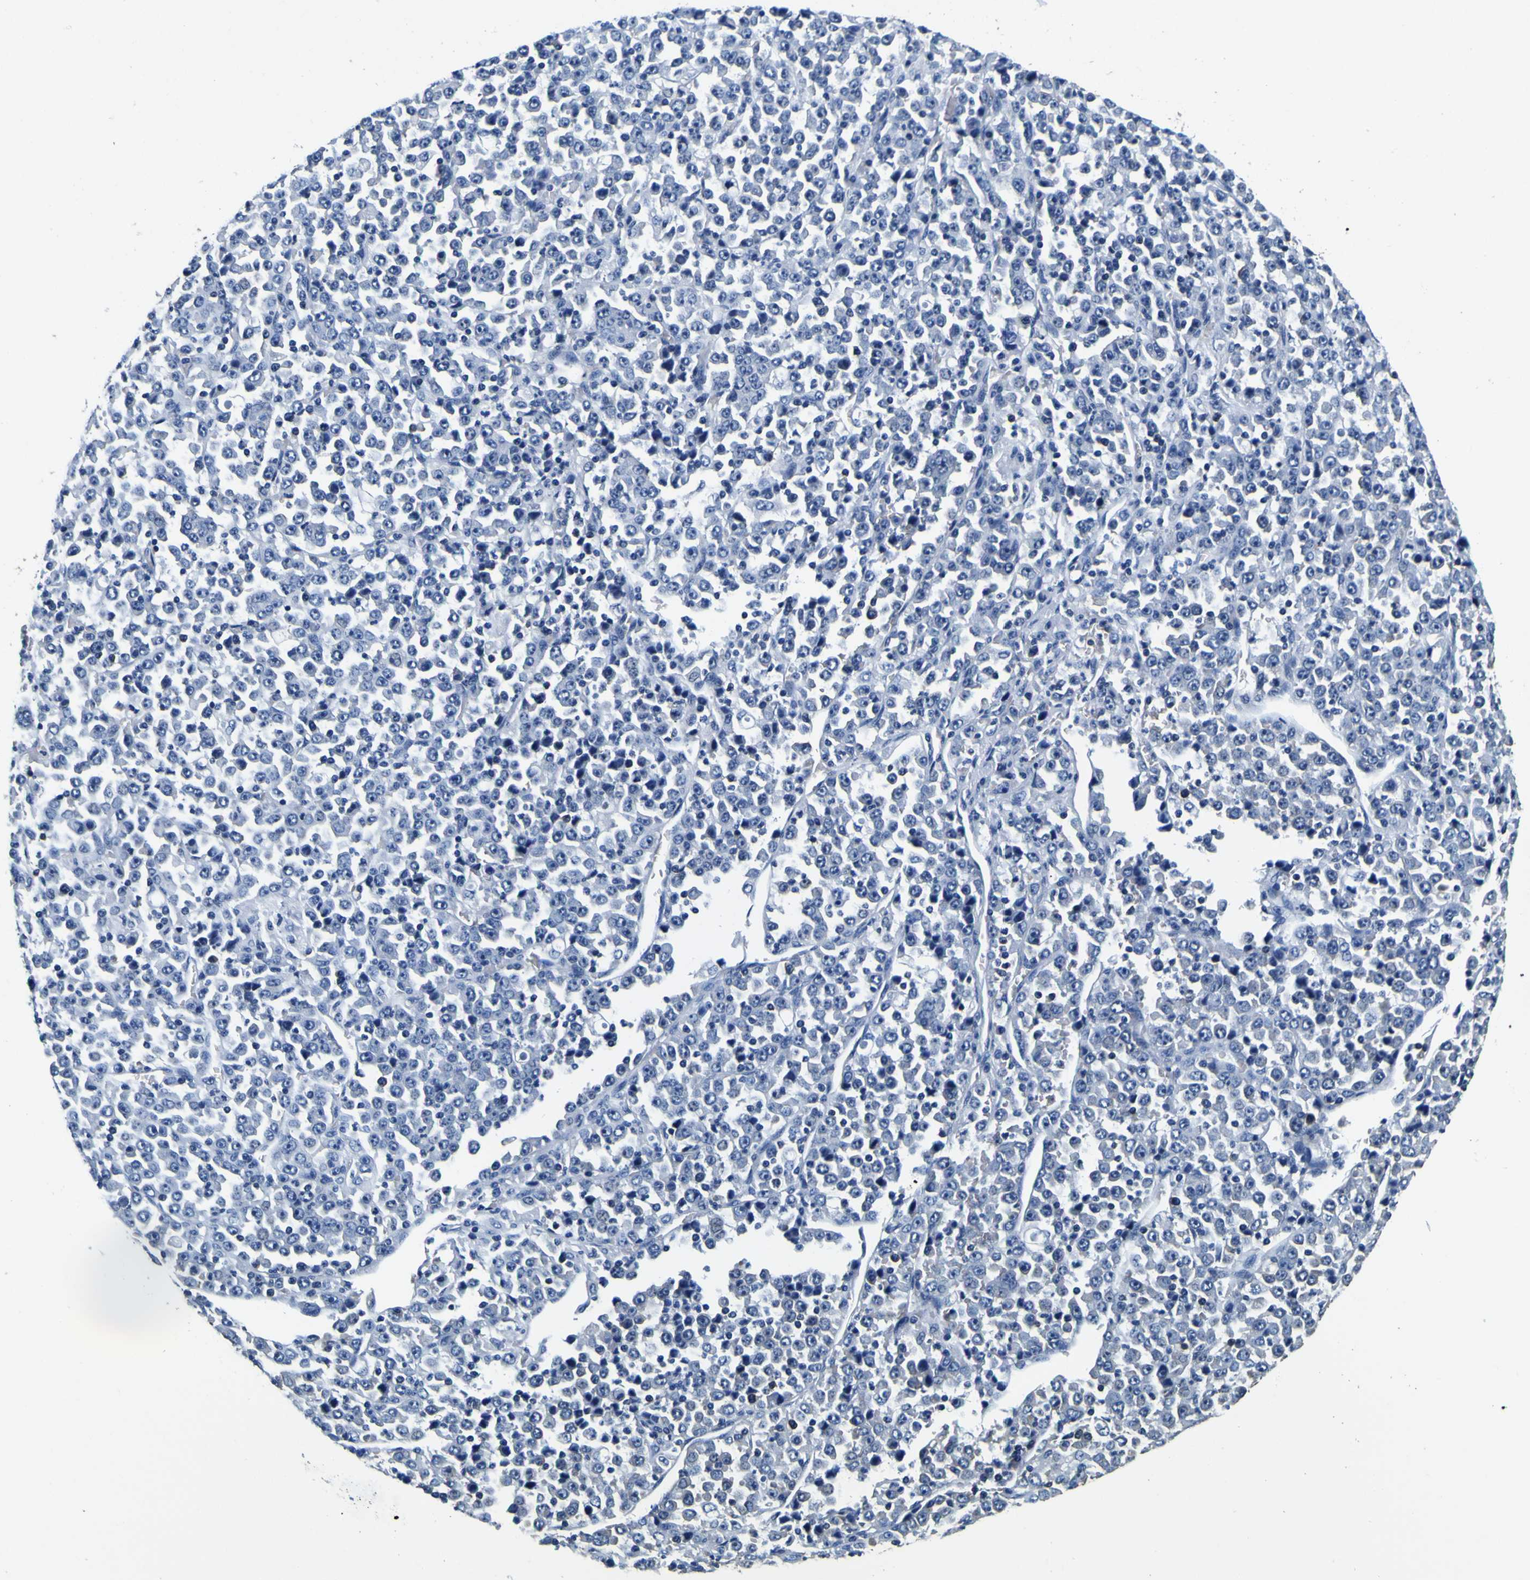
{"staining": {"intensity": "negative", "quantity": "none", "location": "none"}, "tissue": "stomach cancer", "cell_type": "Tumor cells", "image_type": "cancer", "snomed": [{"axis": "morphology", "description": "Normal tissue, NOS"}, {"axis": "morphology", "description": "Adenocarcinoma, NOS"}, {"axis": "topography", "description": "Stomach, upper"}, {"axis": "topography", "description": "Stomach"}], "caption": "An image of human stomach adenocarcinoma is negative for staining in tumor cells.", "gene": "TUBA1B", "patient": {"sex": "male", "age": 59}}